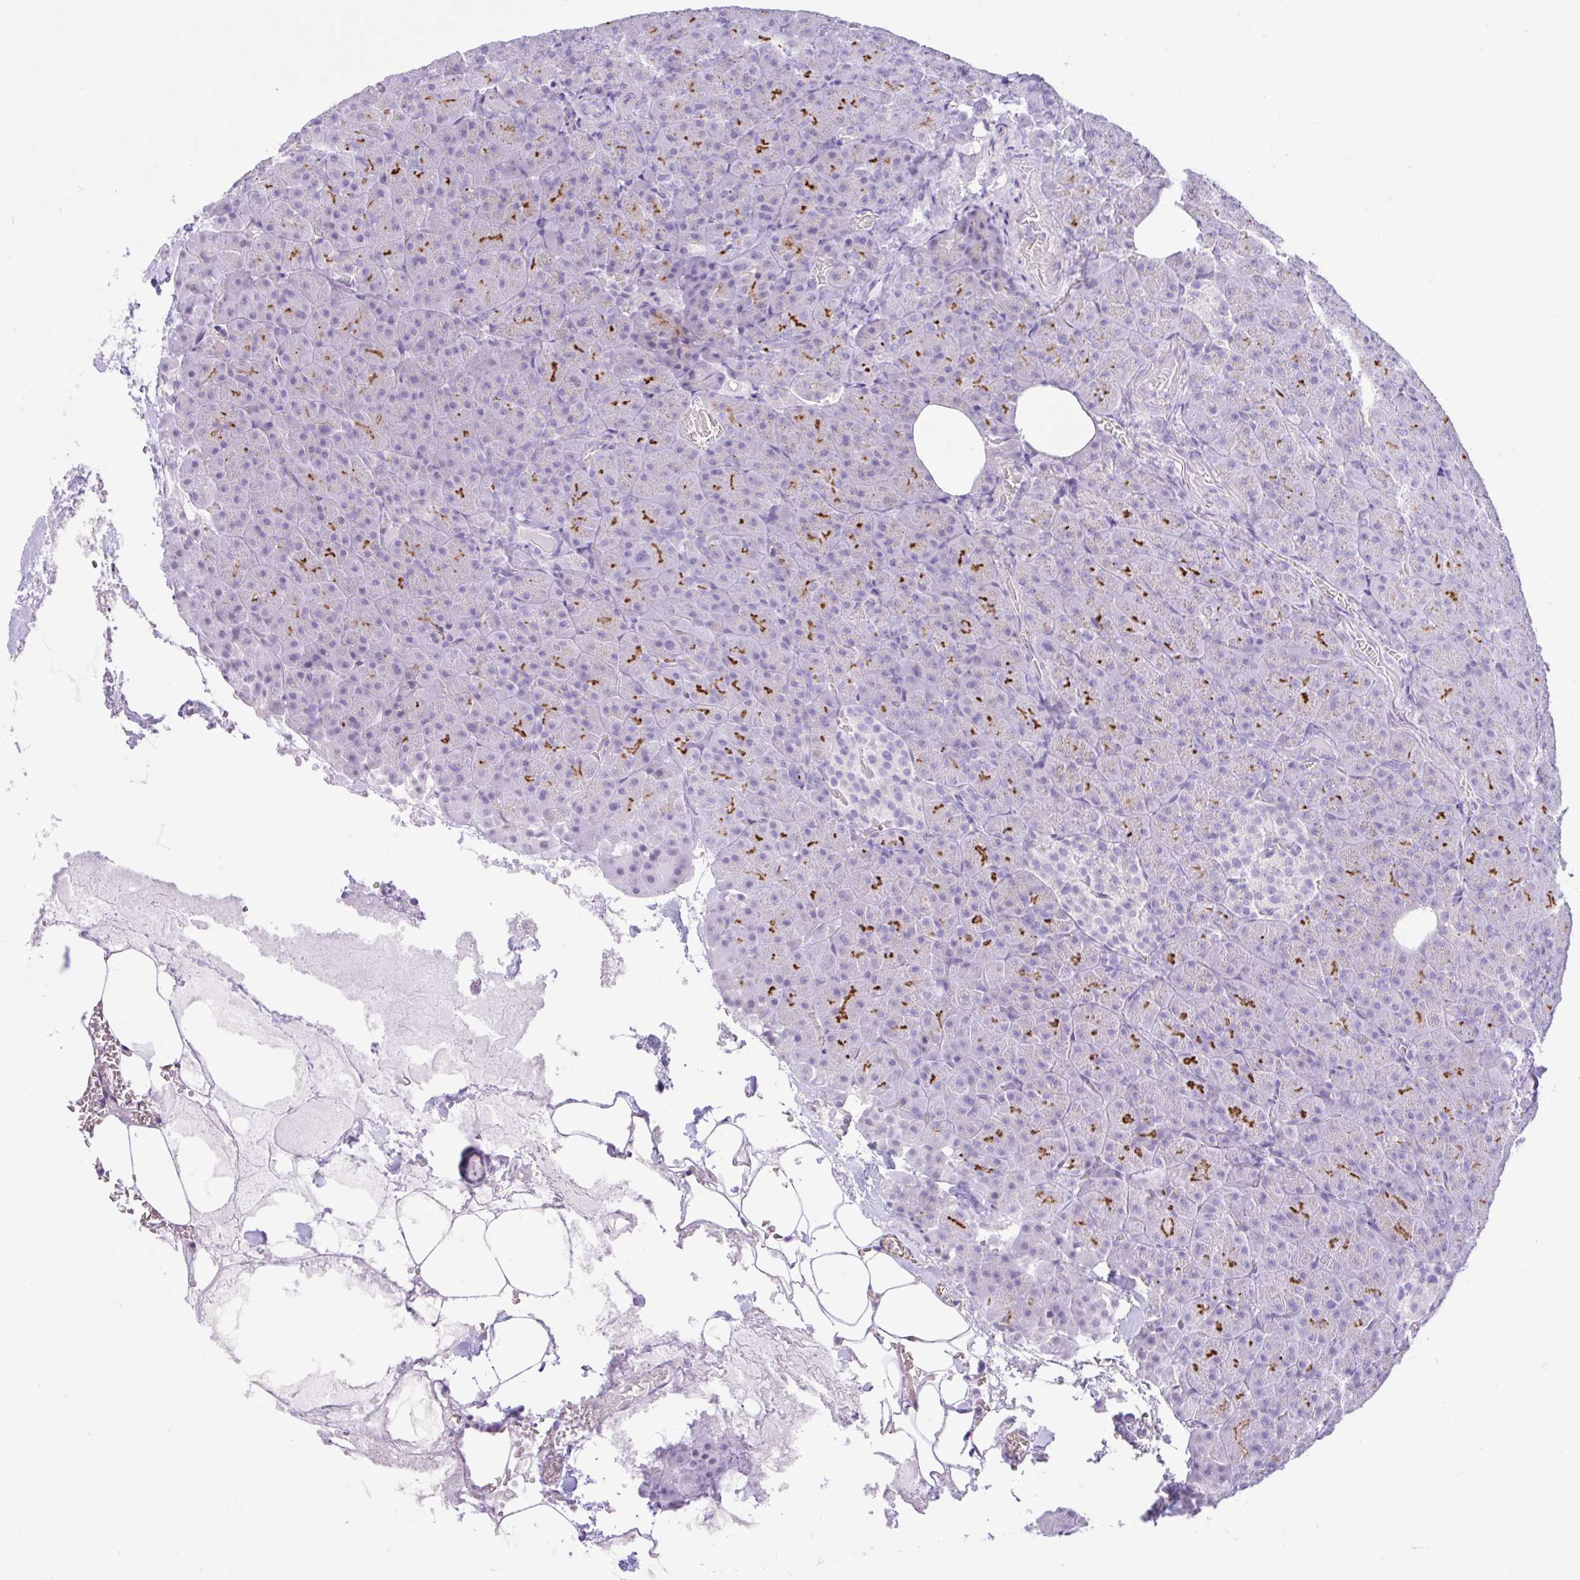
{"staining": {"intensity": "negative", "quantity": "none", "location": "none"}, "tissue": "pancreas", "cell_type": "Exocrine glandular cells", "image_type": "normal", "snomed": [{"axis": "morphology", "description": "Normal tissue, NOS"}, {"axis": "topography", "description": "Pancreas"}], "caption": "Pancreas stained for a protein using immunohistochemistry (IHC) shows no expression exocrine glandular cells.", "gene": "REEP1", "patient": {"sex": "female", "age": 74}}